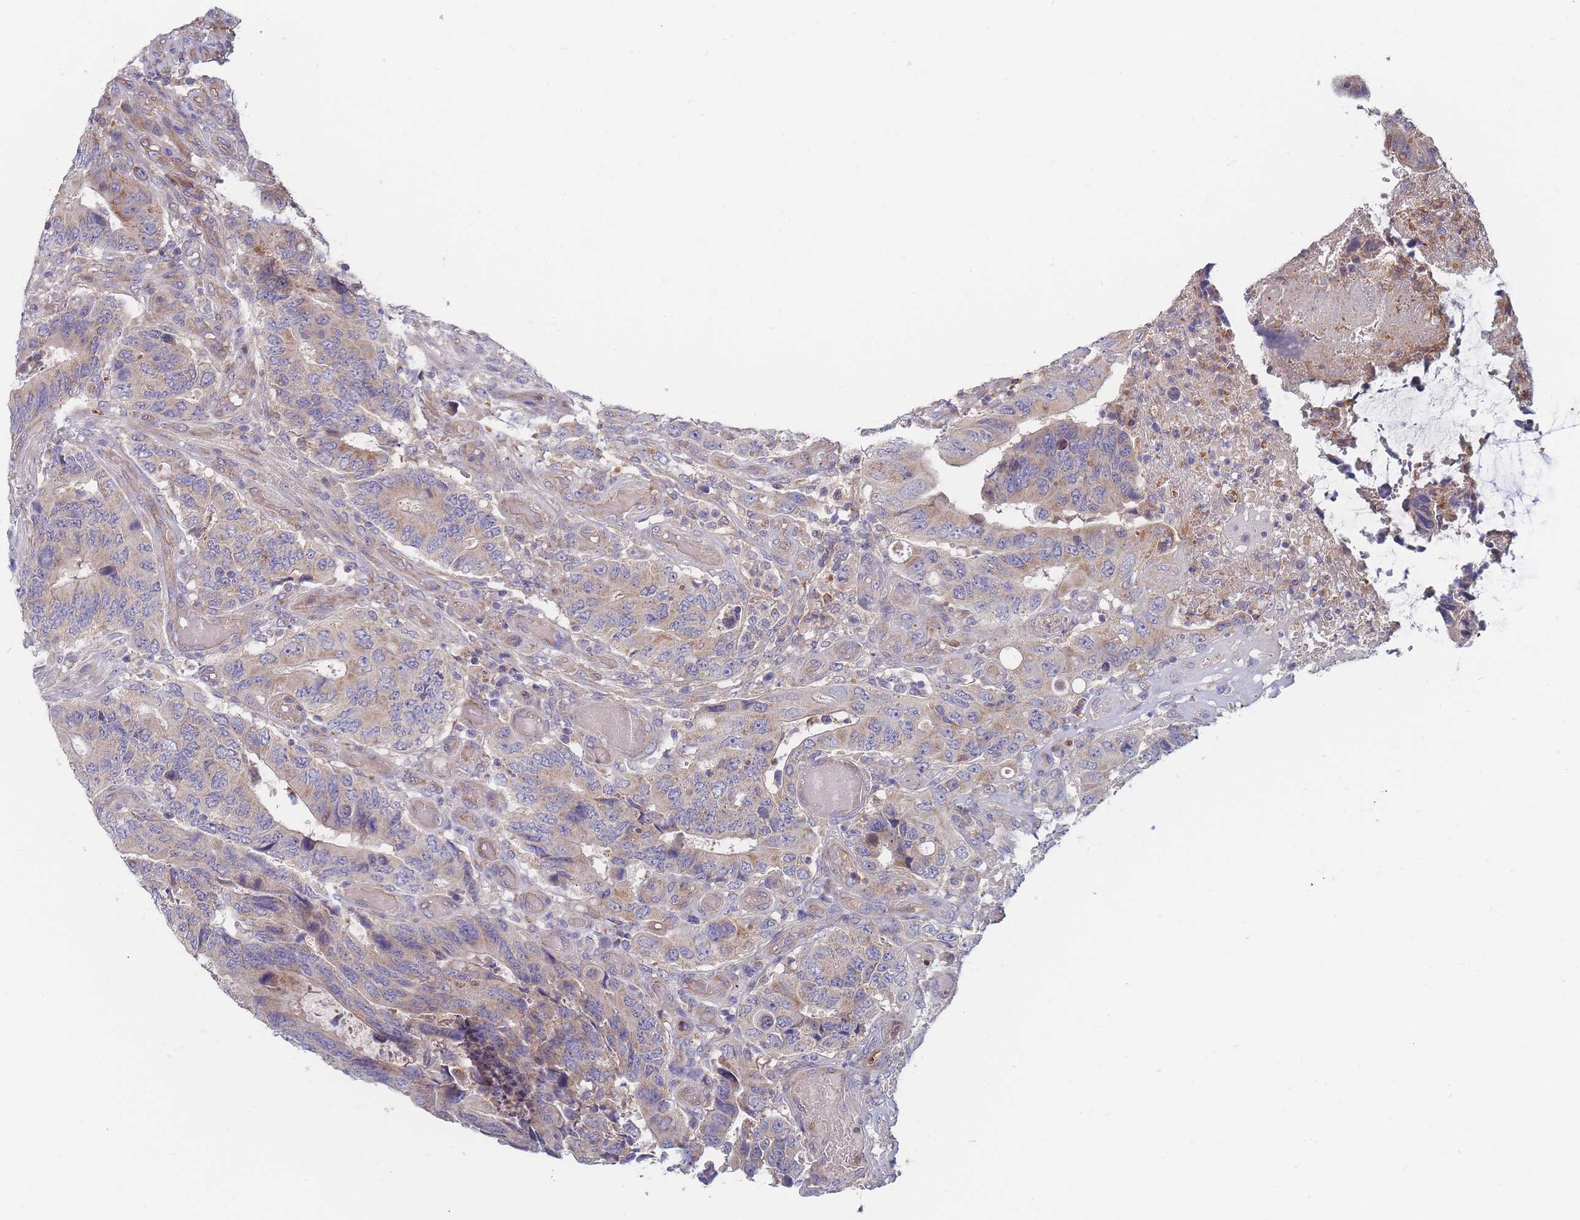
{"staining": {"intensity": "moderate", "quantity": "25%-75%", "location": "cytoplasmic/membranous"}, "tissue": "colorectal cancer", "cell_type": "Tumor cells", "image_type": "cancer", "snomed": [{"axis": "morphology", "description": "Adenocarcinoma, NOS"}, {"axis": "topography", "description": "Colon"}], "caption": "Colorectal cancer (adenocarcinoma) stained with DAB immunohistochemistry shows medium levels of moderate cytoplasmic/membranous expression in approximately 25%-75% of tumor cells.", "gene": "NUB1", "patient": {"sex": "male", "age": 87}}